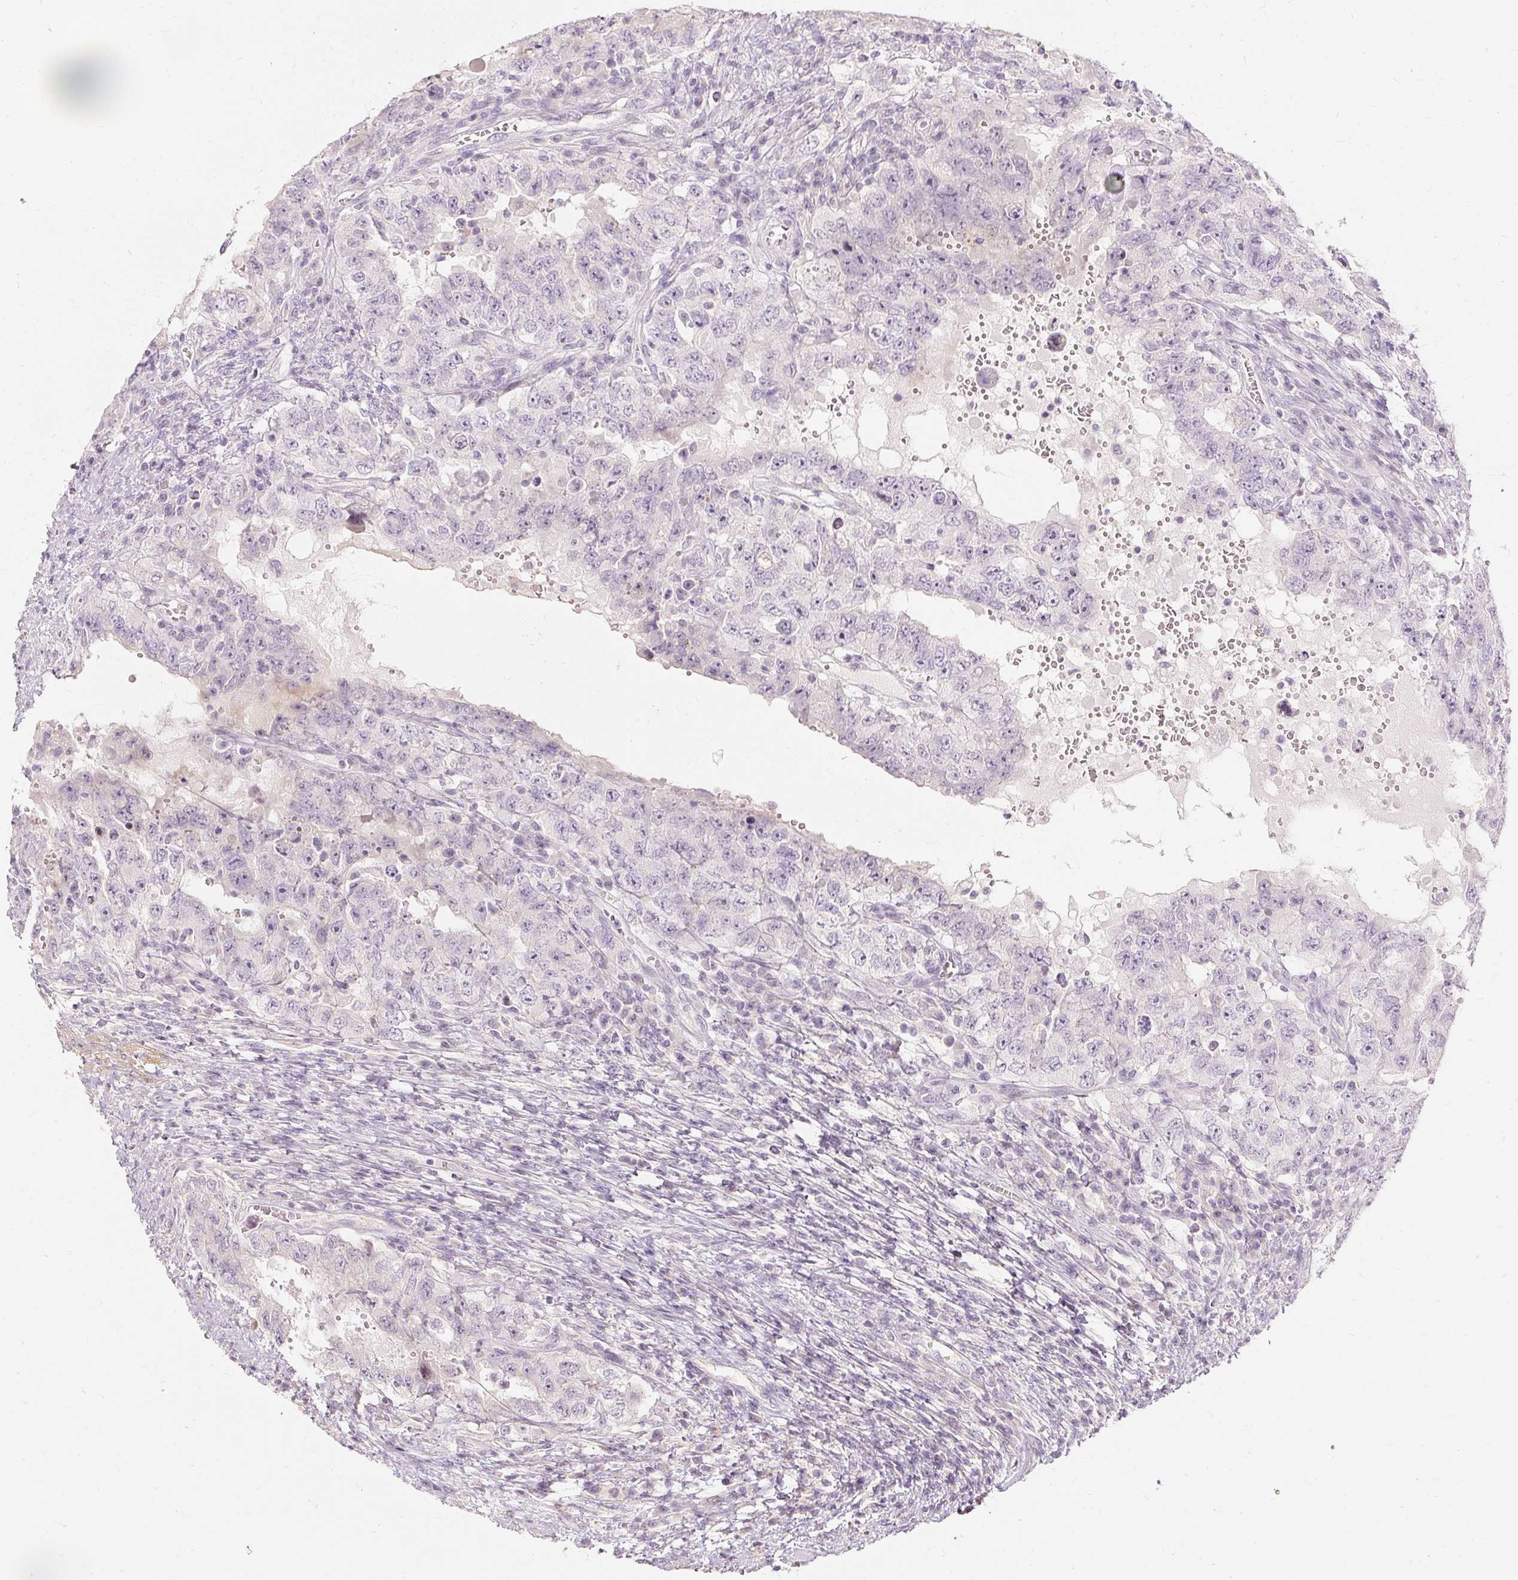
{"staining": {"intensity": "negative", "quantity": "none", "location": "none"}, "tissue": "testis cancer", "cell_type": "Tumor cells", "image_type": "cancer", "snomed": [{"axis": "morphology", "description": "Carcinoma, Embryonal, NOS"}, {"axis": "topography", "description": "Testis"}], "caption": "Immunohistochemistry image of human embryonal carcinoma (testis) stained for a protein (brown), which displays no staining in tumor cells.", "gene": "CAPN3", "patient": {"sex": "male", "age": 26}}